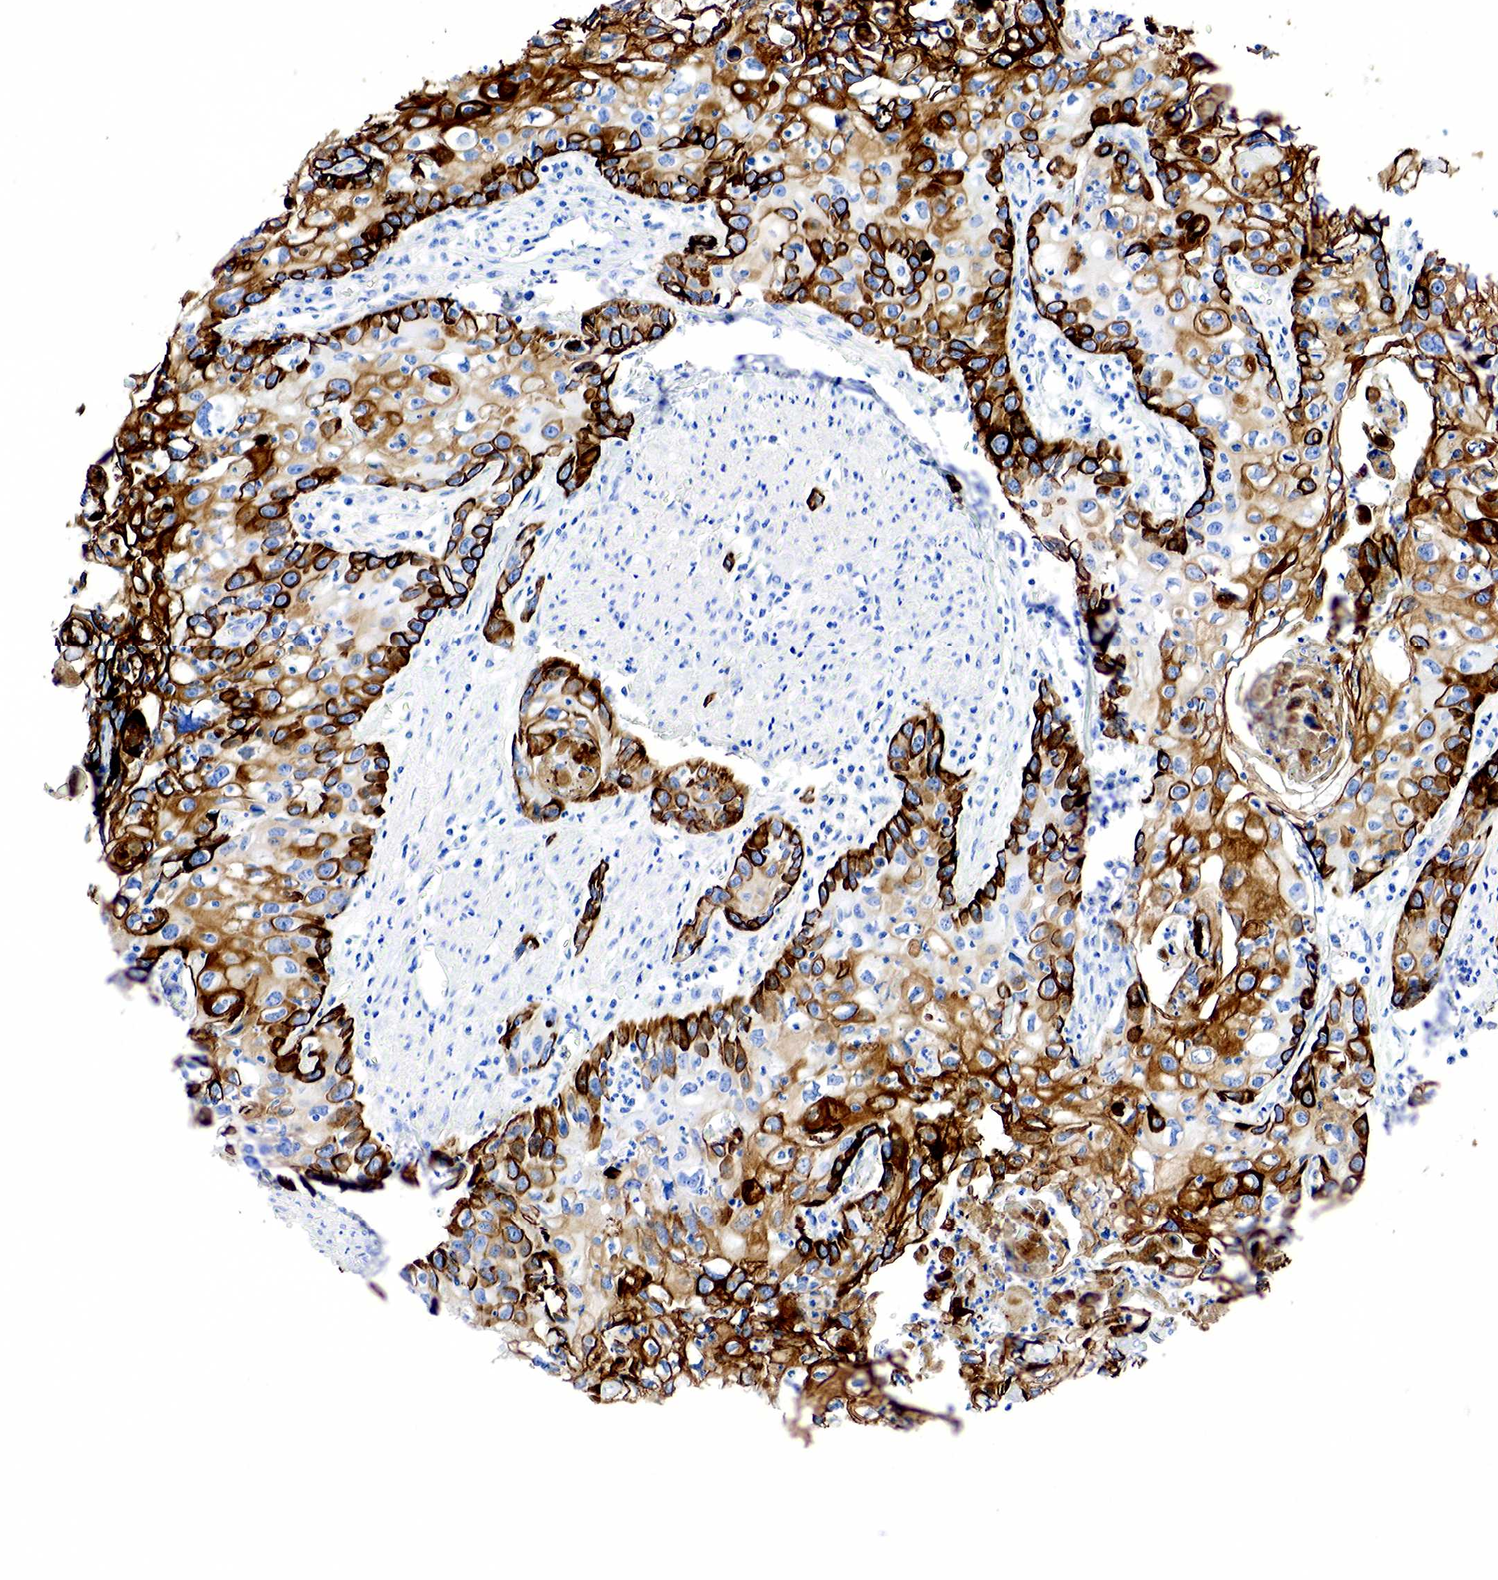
{"staining": {"intensity": "strong", "quantity": ">75%", "location": "cytoplasmic/membranous"}, "tissue": "urothelial cancer", "cell_type": "Tumor cells", "image_type": "cancer", "snomed": [{"axis": "morphology", "description": "Urothelial carcinoma, High grade"}, {"axis": "topography", "description": "Urinary bladder"}], "caption": "This is an image of immunohistochemistry (IHC) staining of urothelial cancer, which shows strong positivity in the cytoplasmic/membranous of tumor cells.", "gene": "KRT7", "patient": {"sex": "male", "age": 54}}